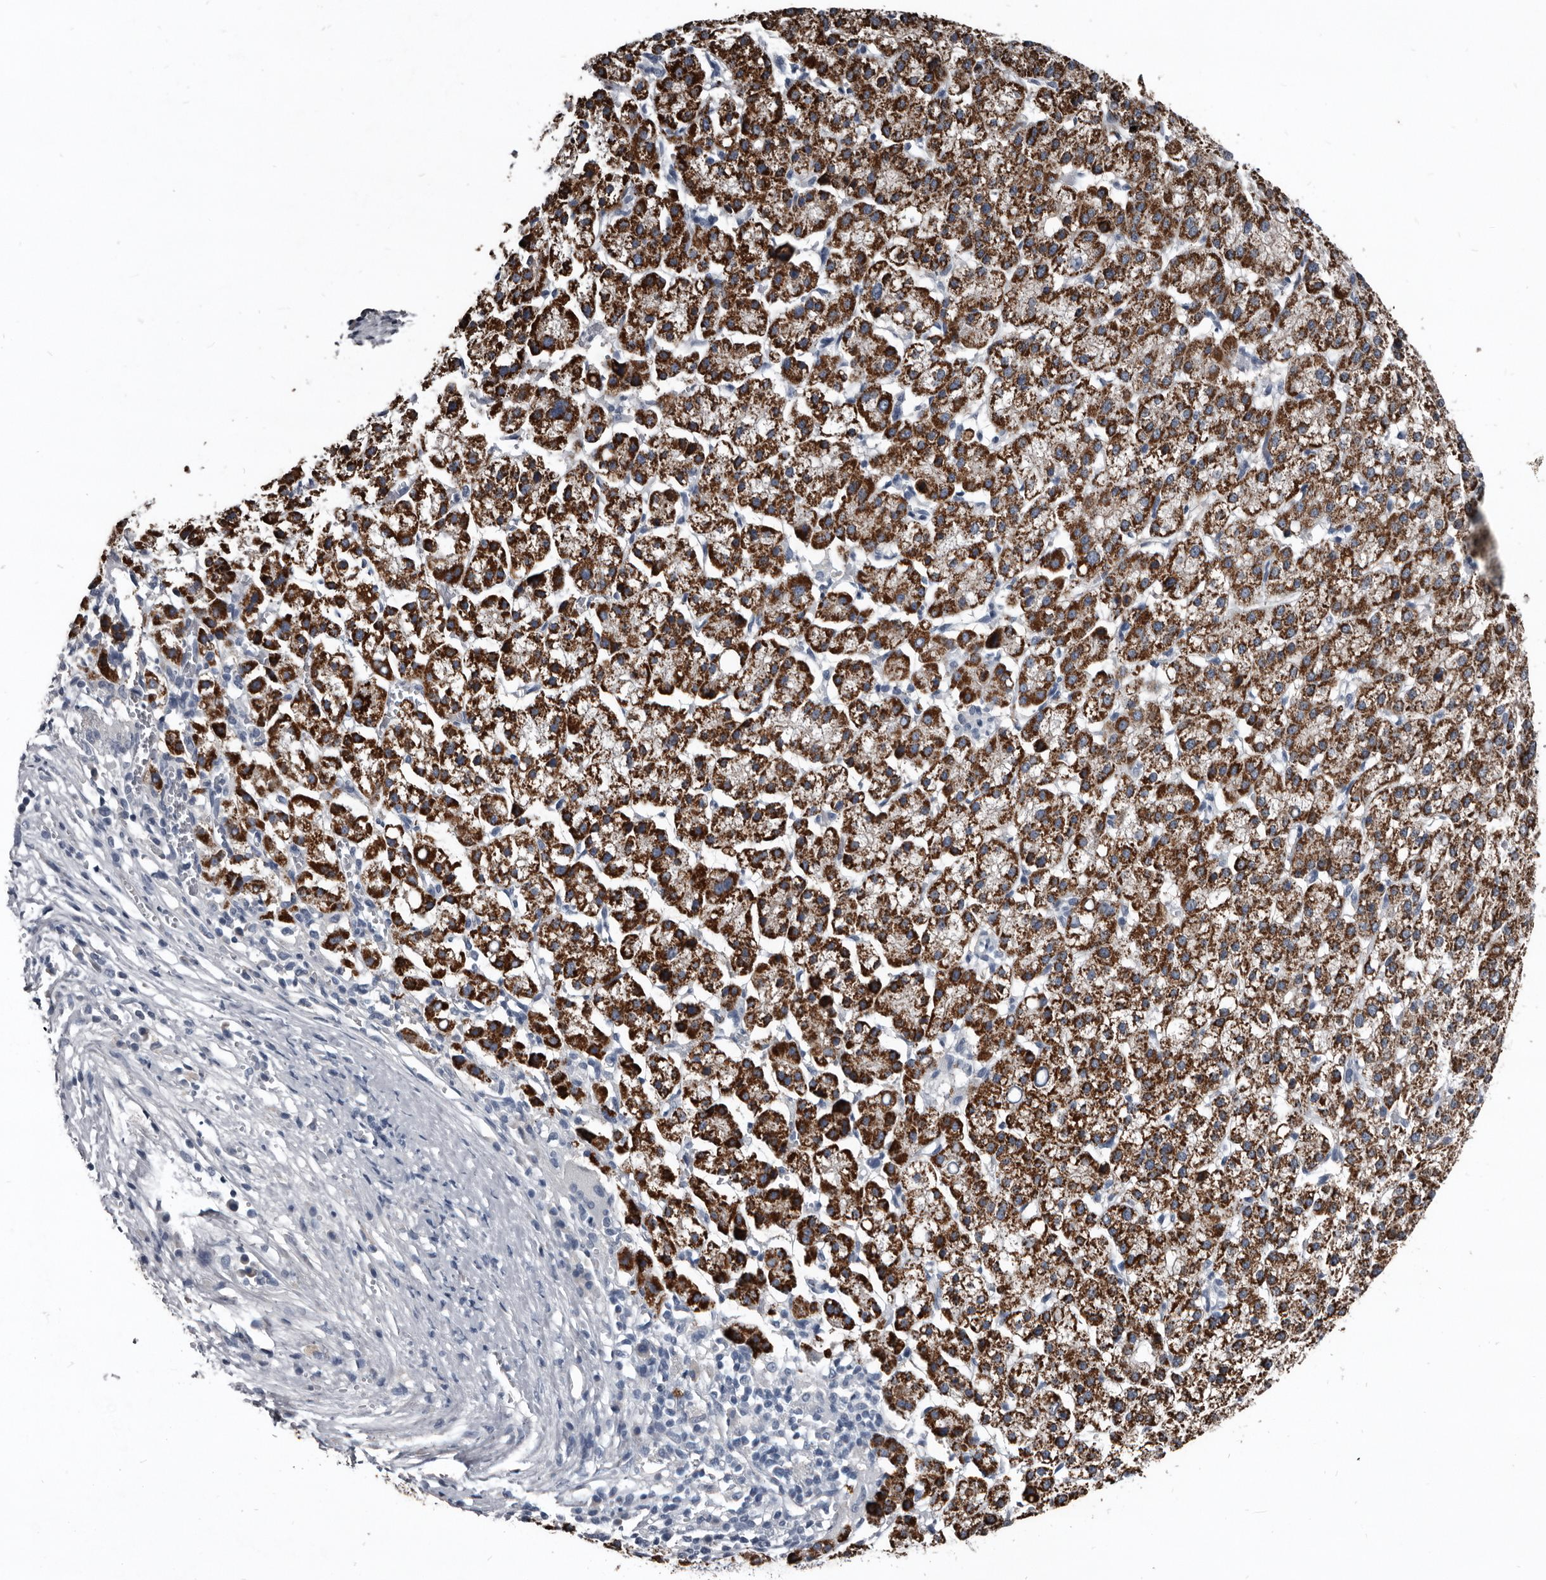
{"staining": {"intensity": "strong", "quantity": "25%-75%", "location": "cytoplasmic/membranous"}, "tissue": "liver cancer", "cell_type": "Tumor cells", "image_type": "cancer", "snomed": [{"axis": "morphology", "description": "Carcinoma, Hepatocellular, NOS"}, {"axis": "topography", "description": "Liver"}], "caption": "A brown stain shows strong cytoplasmic/membranous staining of a protein in hepatocellular carcinoma (liver) tumor cells. Using DAB (brown) and hematoxylin (blue) stains, captured at high magnification using brightfield microscopy.", "gene": "GREB1", "patient": {"sex": "female", "age": 58}}